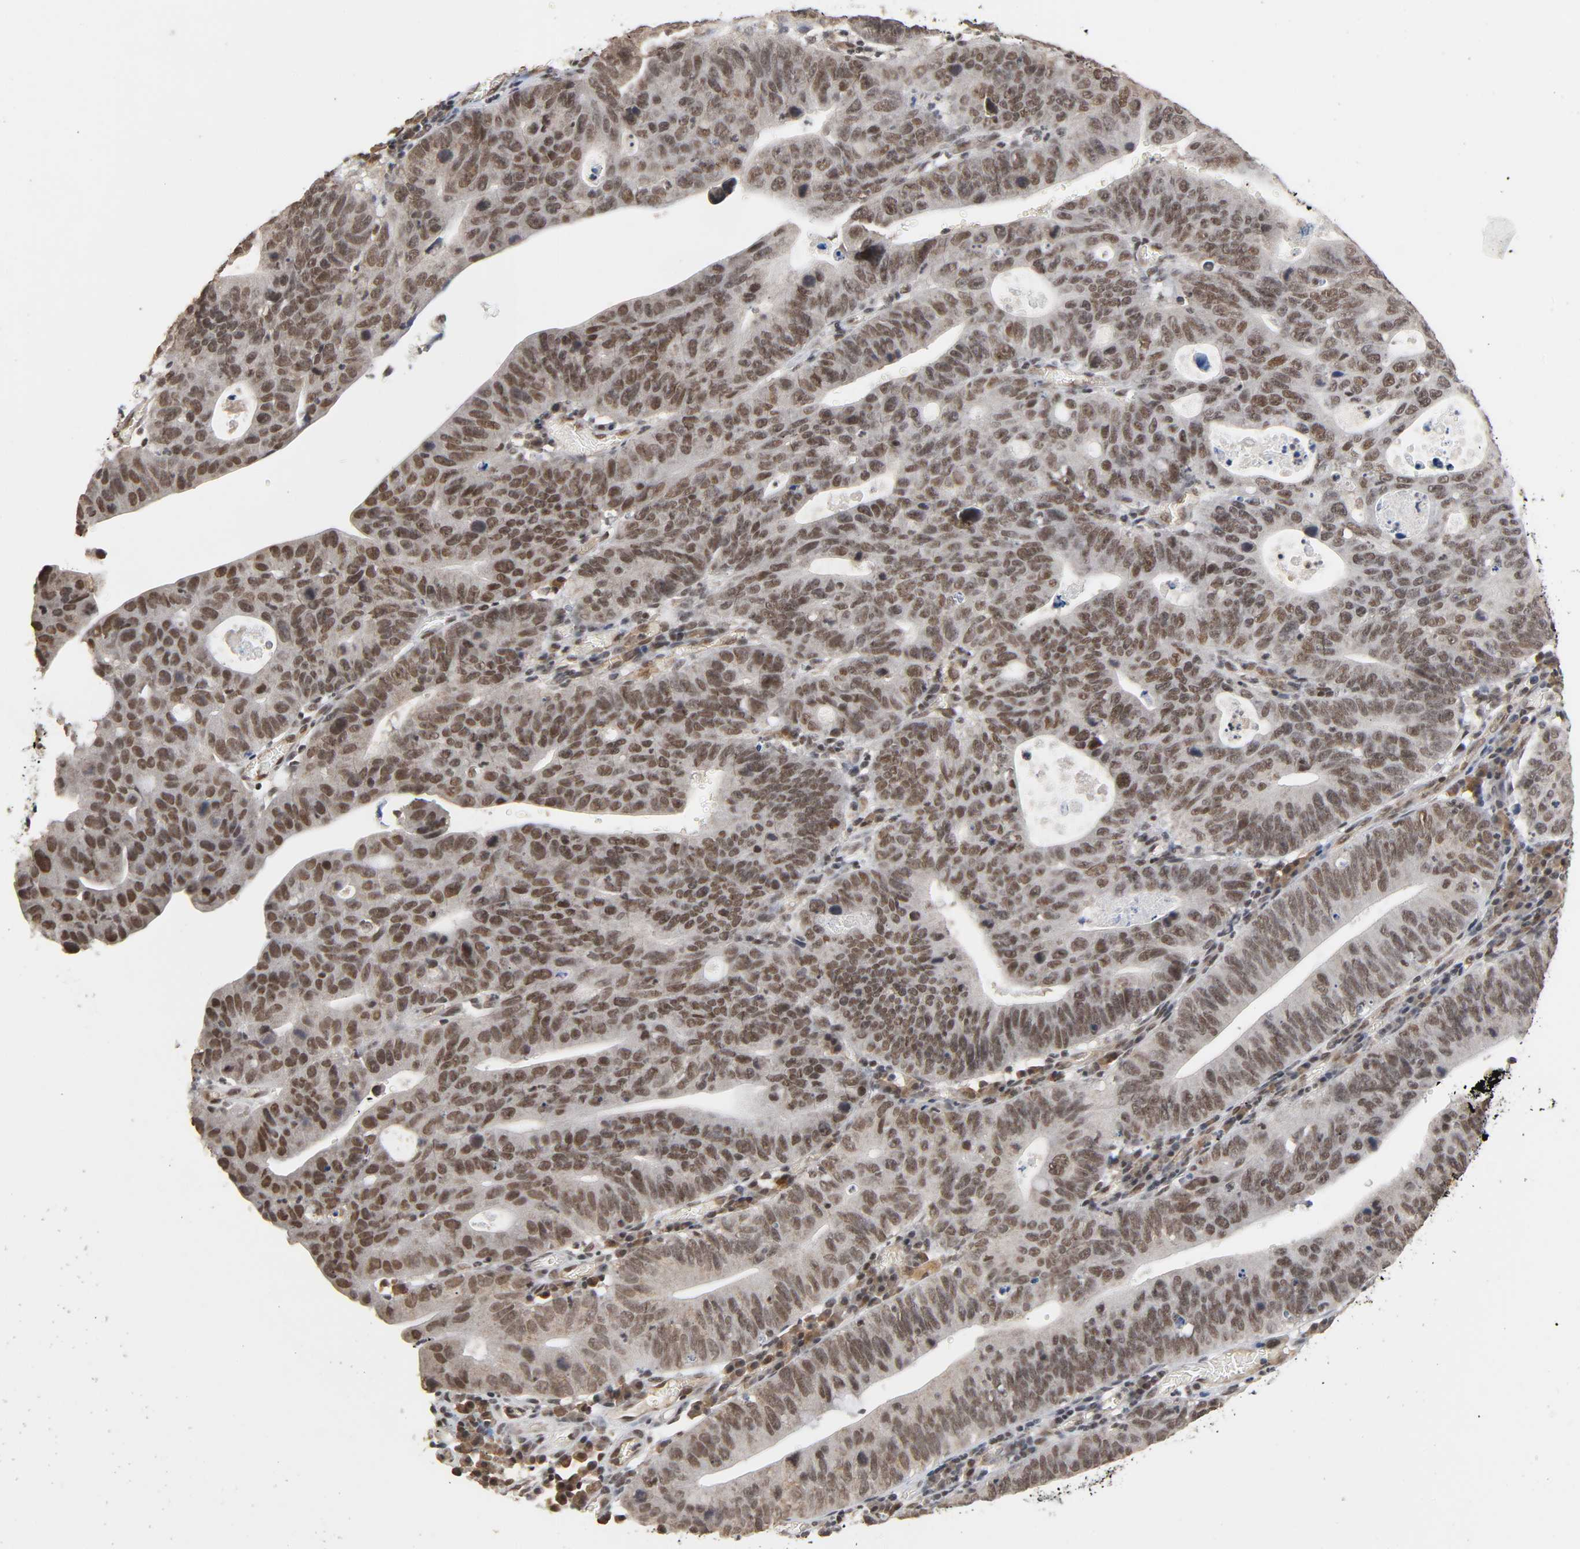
{"staining": {"intensity": "strong", "quantity": "25%-75%", "location": "cytoplasmic/membranous,nuclear"}, "tissue": "stomach cancer", "cell_type": "Tumor cells", "image_type": "cancer", "snomed": [{"axis": "morphology", "description": "Adenocarcinoma, NOS"}, {"axis": "topography", "description": "Stomach"}], "caption": "IHC (DAB) staining of human stomach adenocarcinoma exhibits strong cytoplasmic/membranous and nuclear protein positivity in approximately 25%-75% of tumor cells. The staining was performed using DAB (3,3'-diaminobenzidine), with brown indicating positive protein expression. Nuclei are stained blue with hematoxylin.", "gene": "ZNF384", "patient": {"sex": "male", "age": 59}}